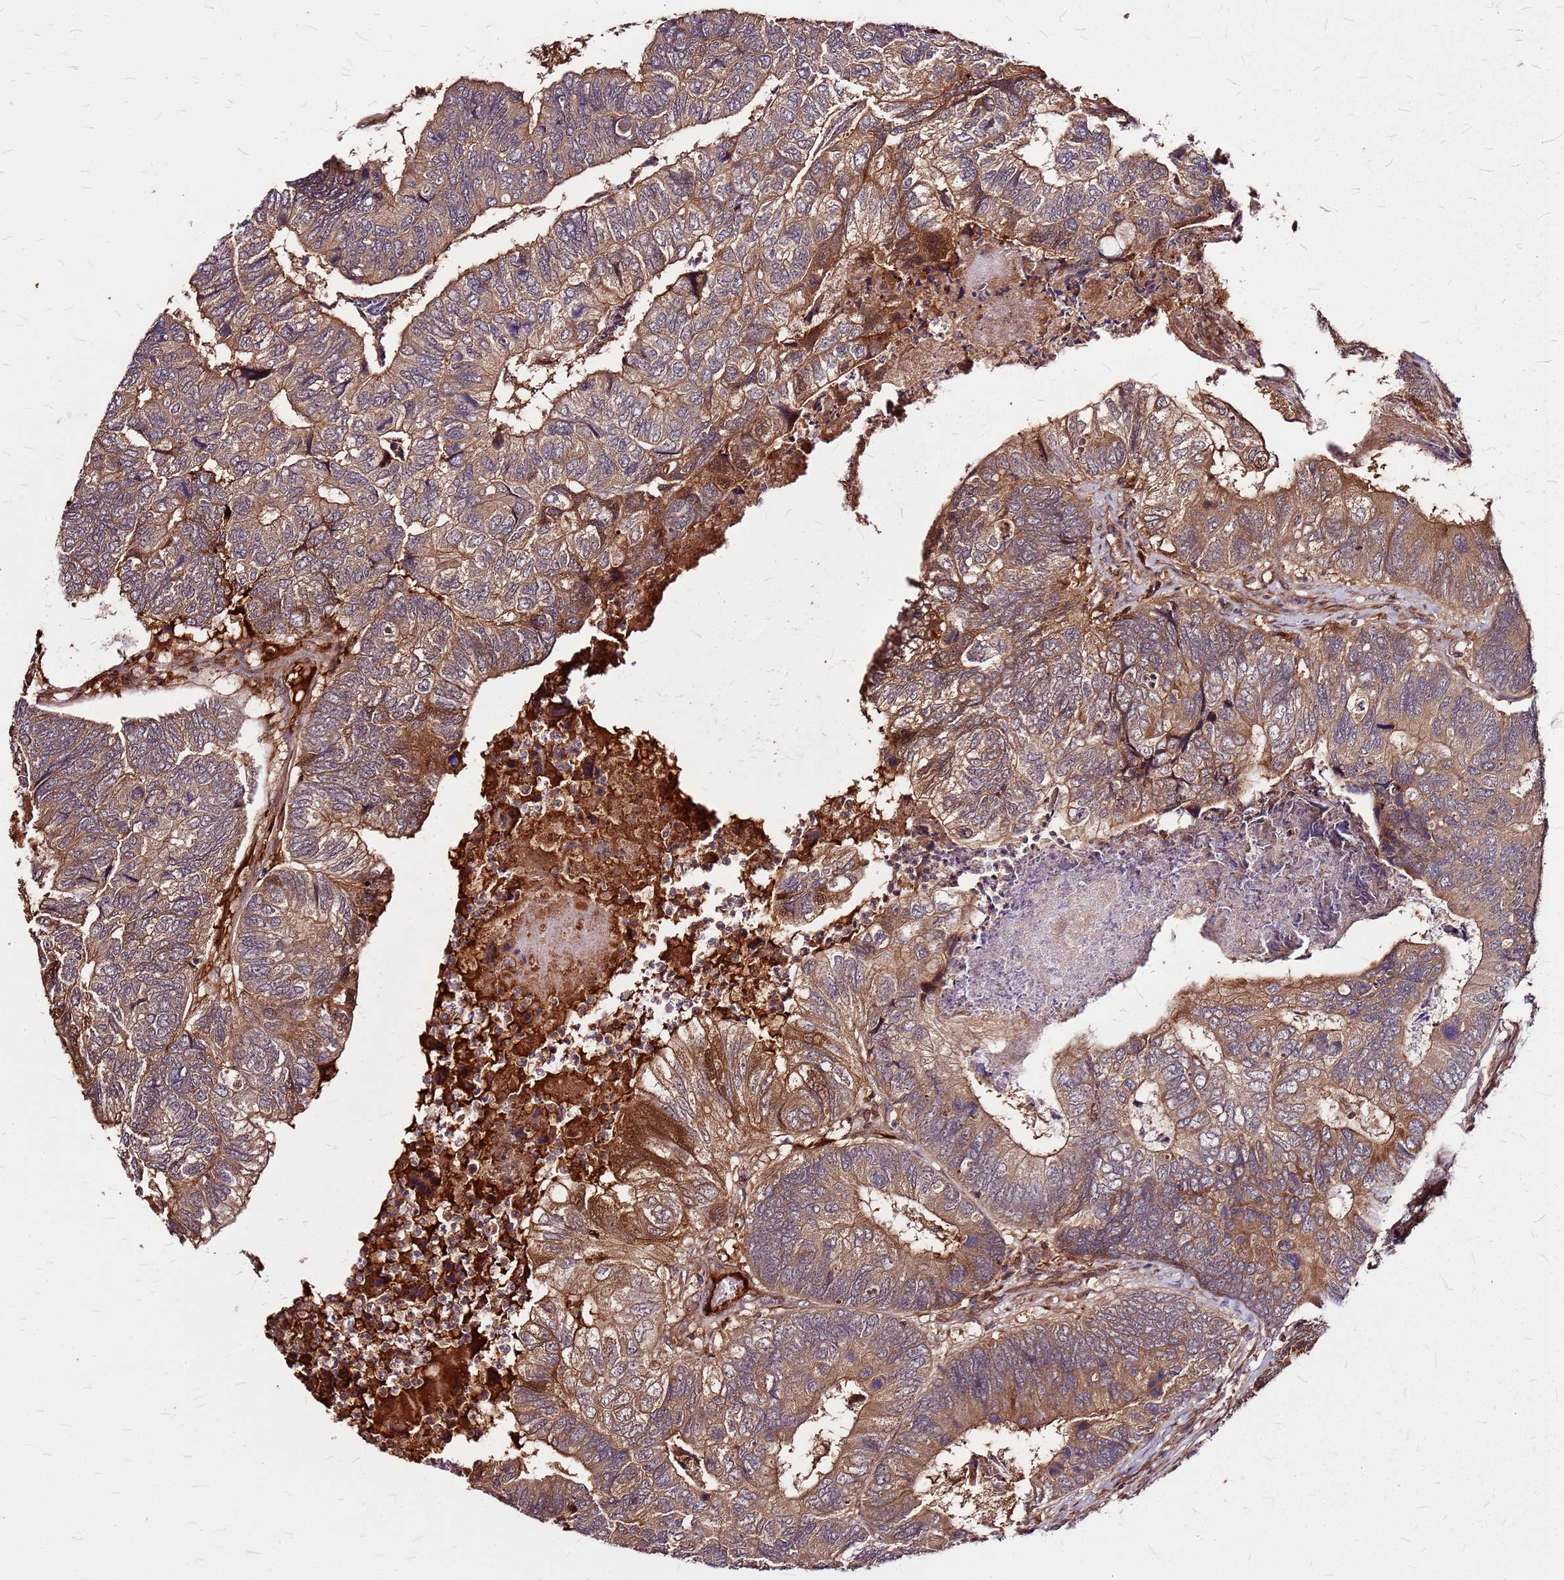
{"staining": {"intensity": "moderate", "quantity": ">75%", "location": "cytoplasmic/membranous"}, "tissue": "colorectal cancer", "cell_type": "Tumor cells", "image_type": "cancer", "snomed": [{"axis": "morphology", "description": "Adenocarcinoma, NOS"}, {"axis": "topography", "description": "Colon"}], "caption": "Tumor cells show medium levels of moderate cytoplasmic/membranous staining in about >75% of cells in colorectal adenocarcinoma.", "gene": "LYPLAL1", "patient": {"sex": "female", "age": 67}}